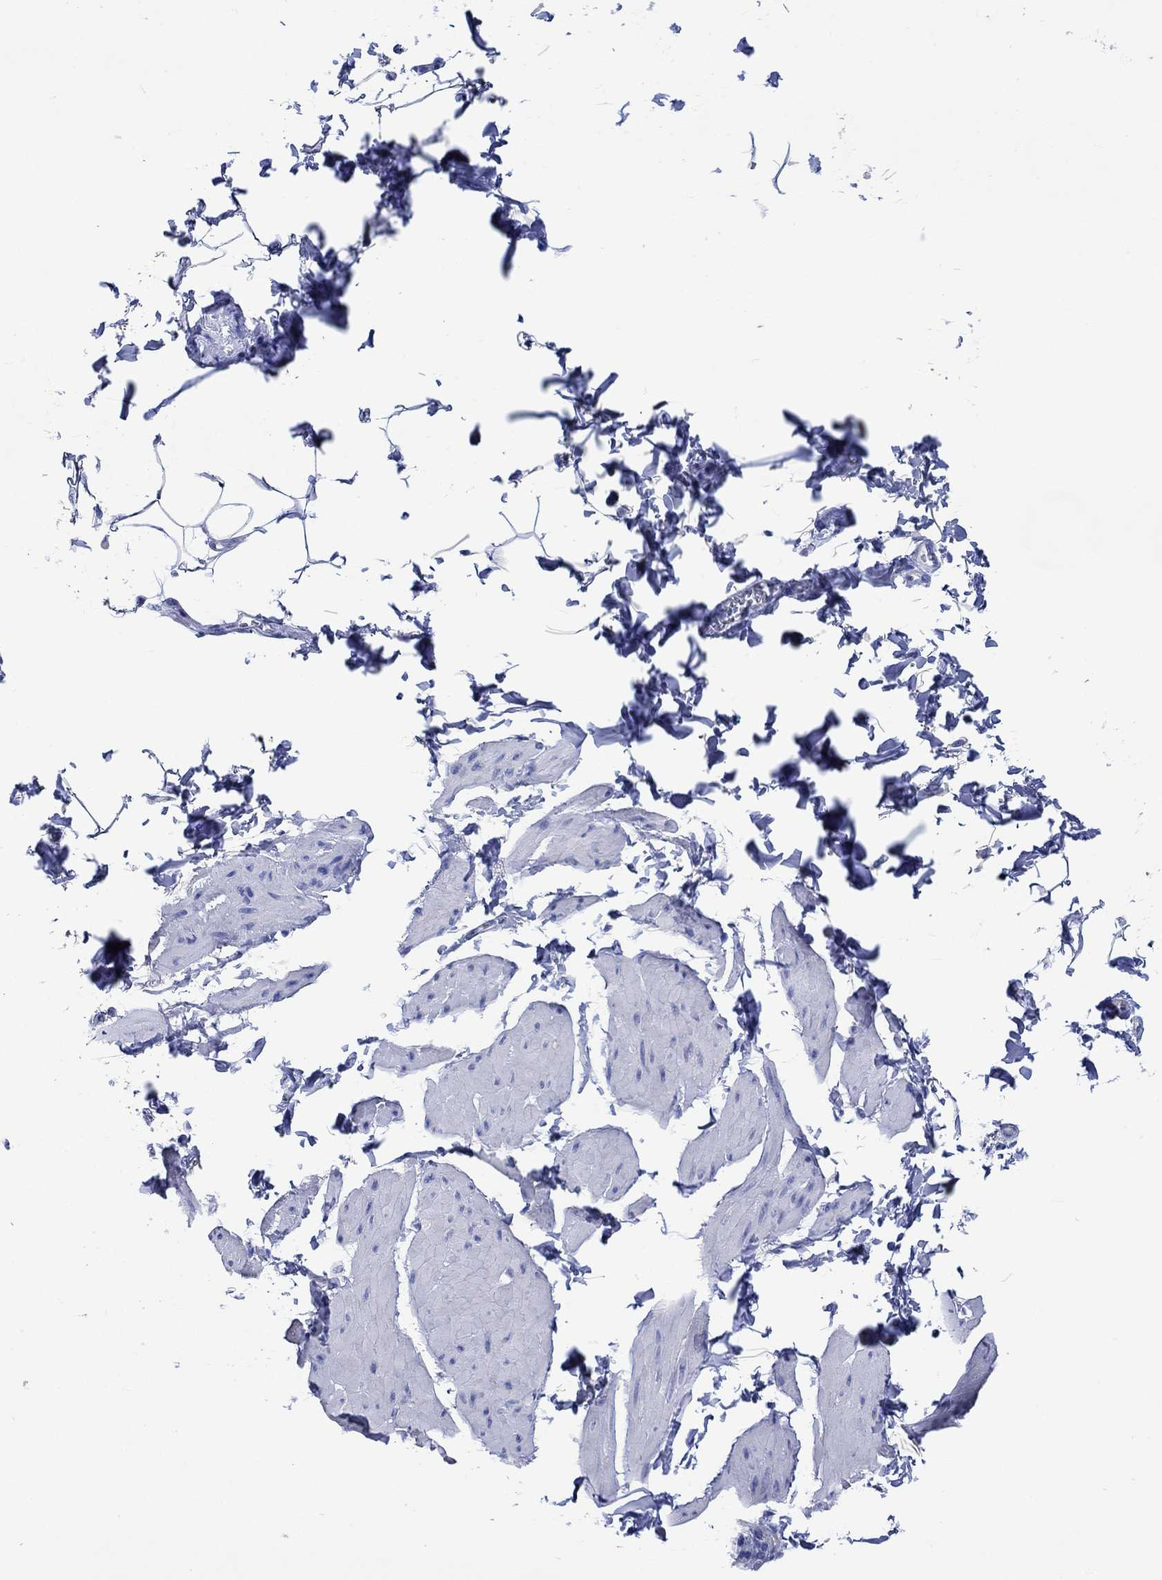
{"staining": {"intensity": "negative", "quantity": "none", "location": "none"}, "tissue": "smooth muscle", "cell_type": "Smooth muscle cells", "image_type": "normal", "snomed": [{"axis": "morphology", "description": "Normal tissue, NOS"}, {"axis": "topography", "description": "Adipose tissue"}, {"axis": "topography", "description": "Smooth muscle"}, {"axis": "topography", "description": "Peripheral nerve tissue"}], "caption": "Immunohistochemistry histopathology image of unremarkable human smooth muscle stained for a protein (brown), which reveals no expression in smooth muscle cells. (DAB IHC with hematoxylin counter stain).", "gene": "CPLX1", "patient": {"sex": "male", "age": 83}}